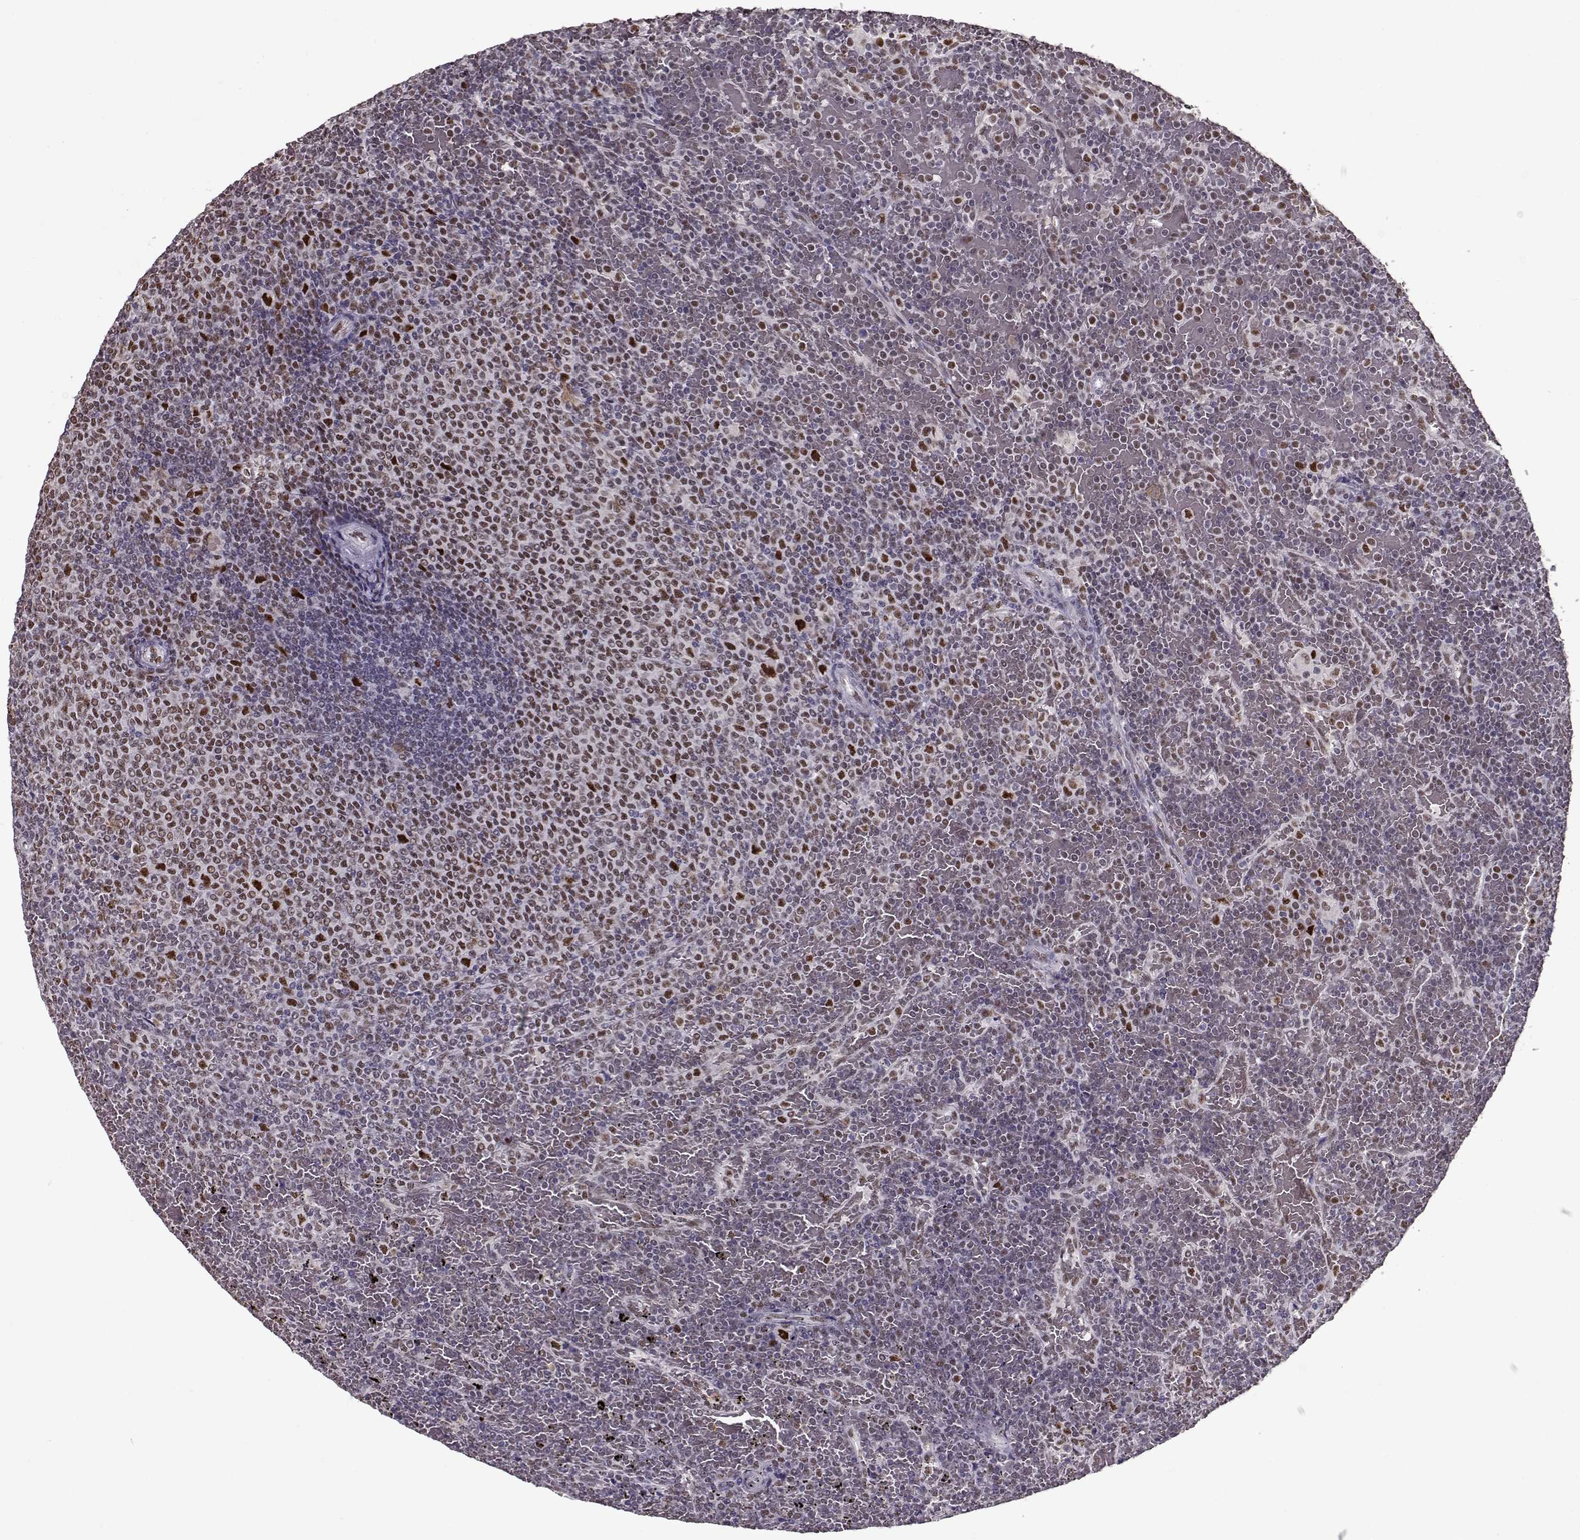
{"staining": {"intensity": "weak", "quantity": "25%-75%", "location": "nuclear"}, "tissue": "lymphoma", "cell_type": "Tumor cells", "image_type": "cancer", "snomed": [{"axis": "morphology", "description": "Malignant lymphoma, non-Hodgkin's type, Low grade"}, {"axis": "topography", "description": "Spleen"}], "caption": "IHC image of lymphoma stained for a protein (brown), which reveals low levels of weak nuclear expression in about 25%-75% of tumor cells.", "gene": "PRMT8", "patient": {"sex": "female", "age": 77}}